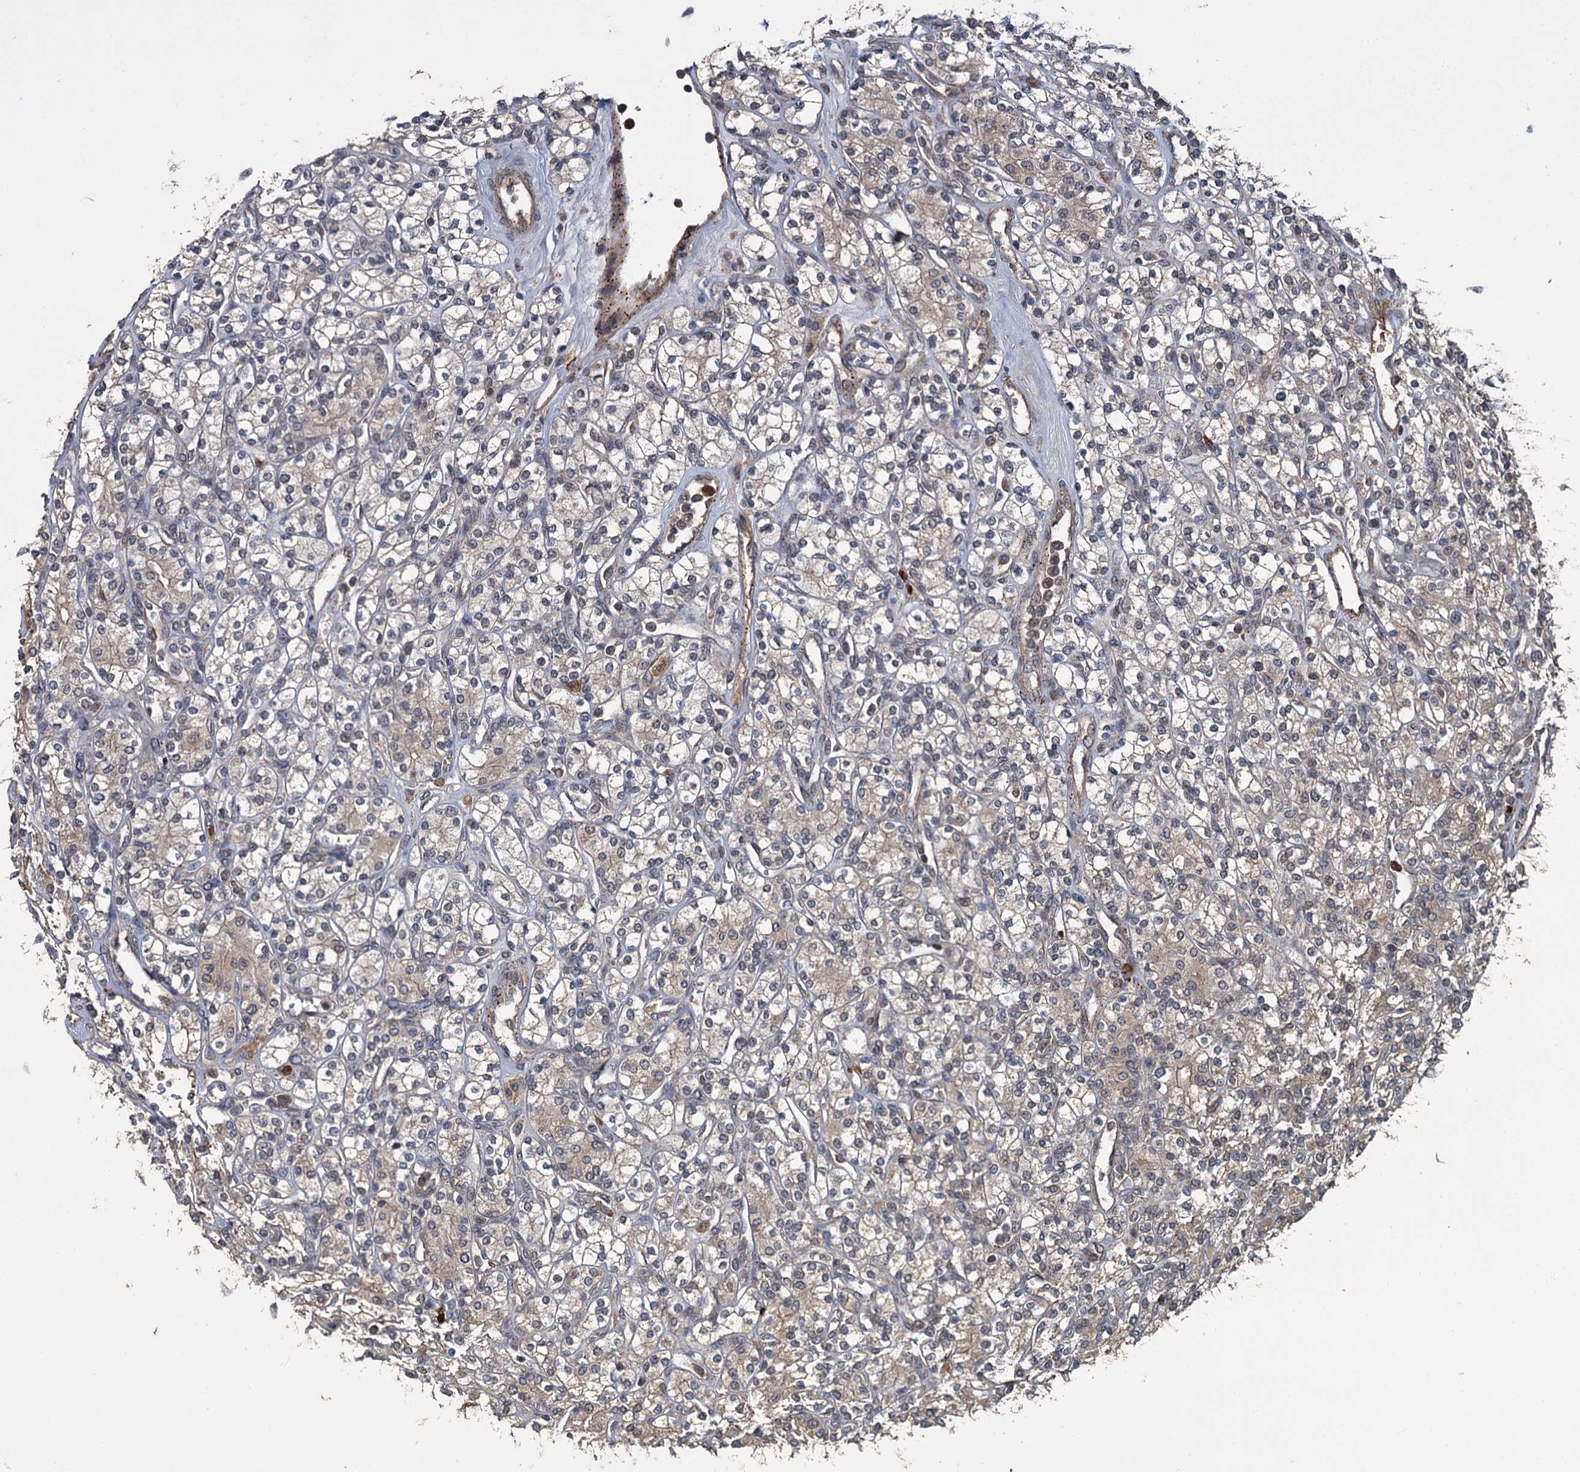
{"staining": {"intensity": "weak", "quantity": "<25%", "location": "cytoplasmic/membranous"}, "tissue": "renal cancer", "cell_type": "Tumor cells", "image_type": "cancer", "snomed": [{"axis": "morphology", "description": "Adenocarcinoma, NOS"}, {"axis": "topography", "description": "Kidney"}], "caption": "Renal cancer (adenocarcinoma) stained for a protein using IHC exhibits no expression tumor cells.", "gene": "KANSL2", "patient": {"sex": "male", "age": 77}}